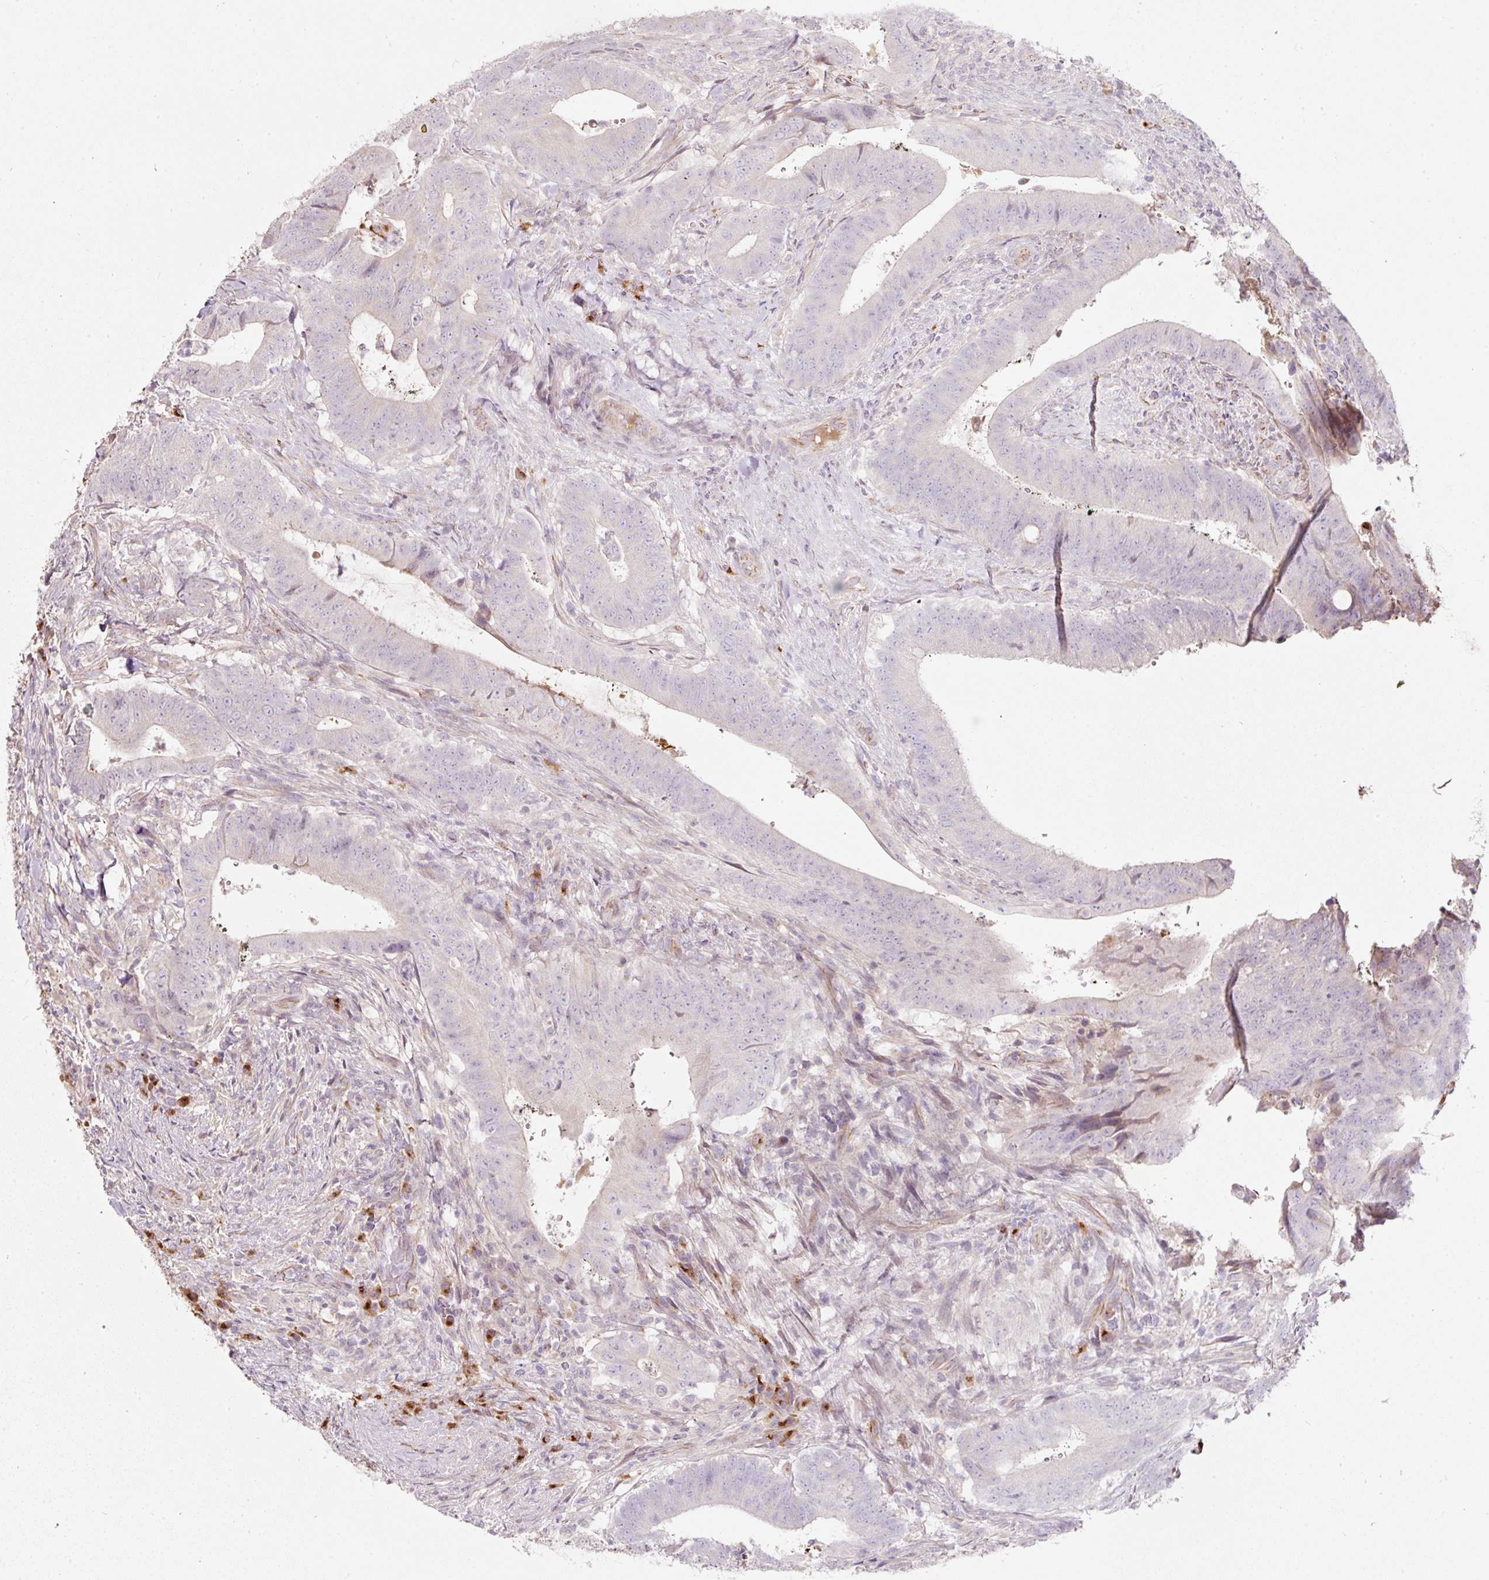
{"staining": {"intensity": "weak", "quantity": "<25%", "location": "cytoplasmic/membranous"}, "tissue": "colorectal cancer", "cell_type": "Tumor cells", "image_type": "cancer", "snomed": [{"axis": "morphology", "description": "Adenocarcinoma, NOS"}, {"axis": "topography", "description": "Colon"}], "caption": "Adenocarcinoma (colorectal) stained for a protein using IHC shows no positivity tumor cells.", "gene": "NBPF11", "patient": {"sex": "female", "age": 43}}